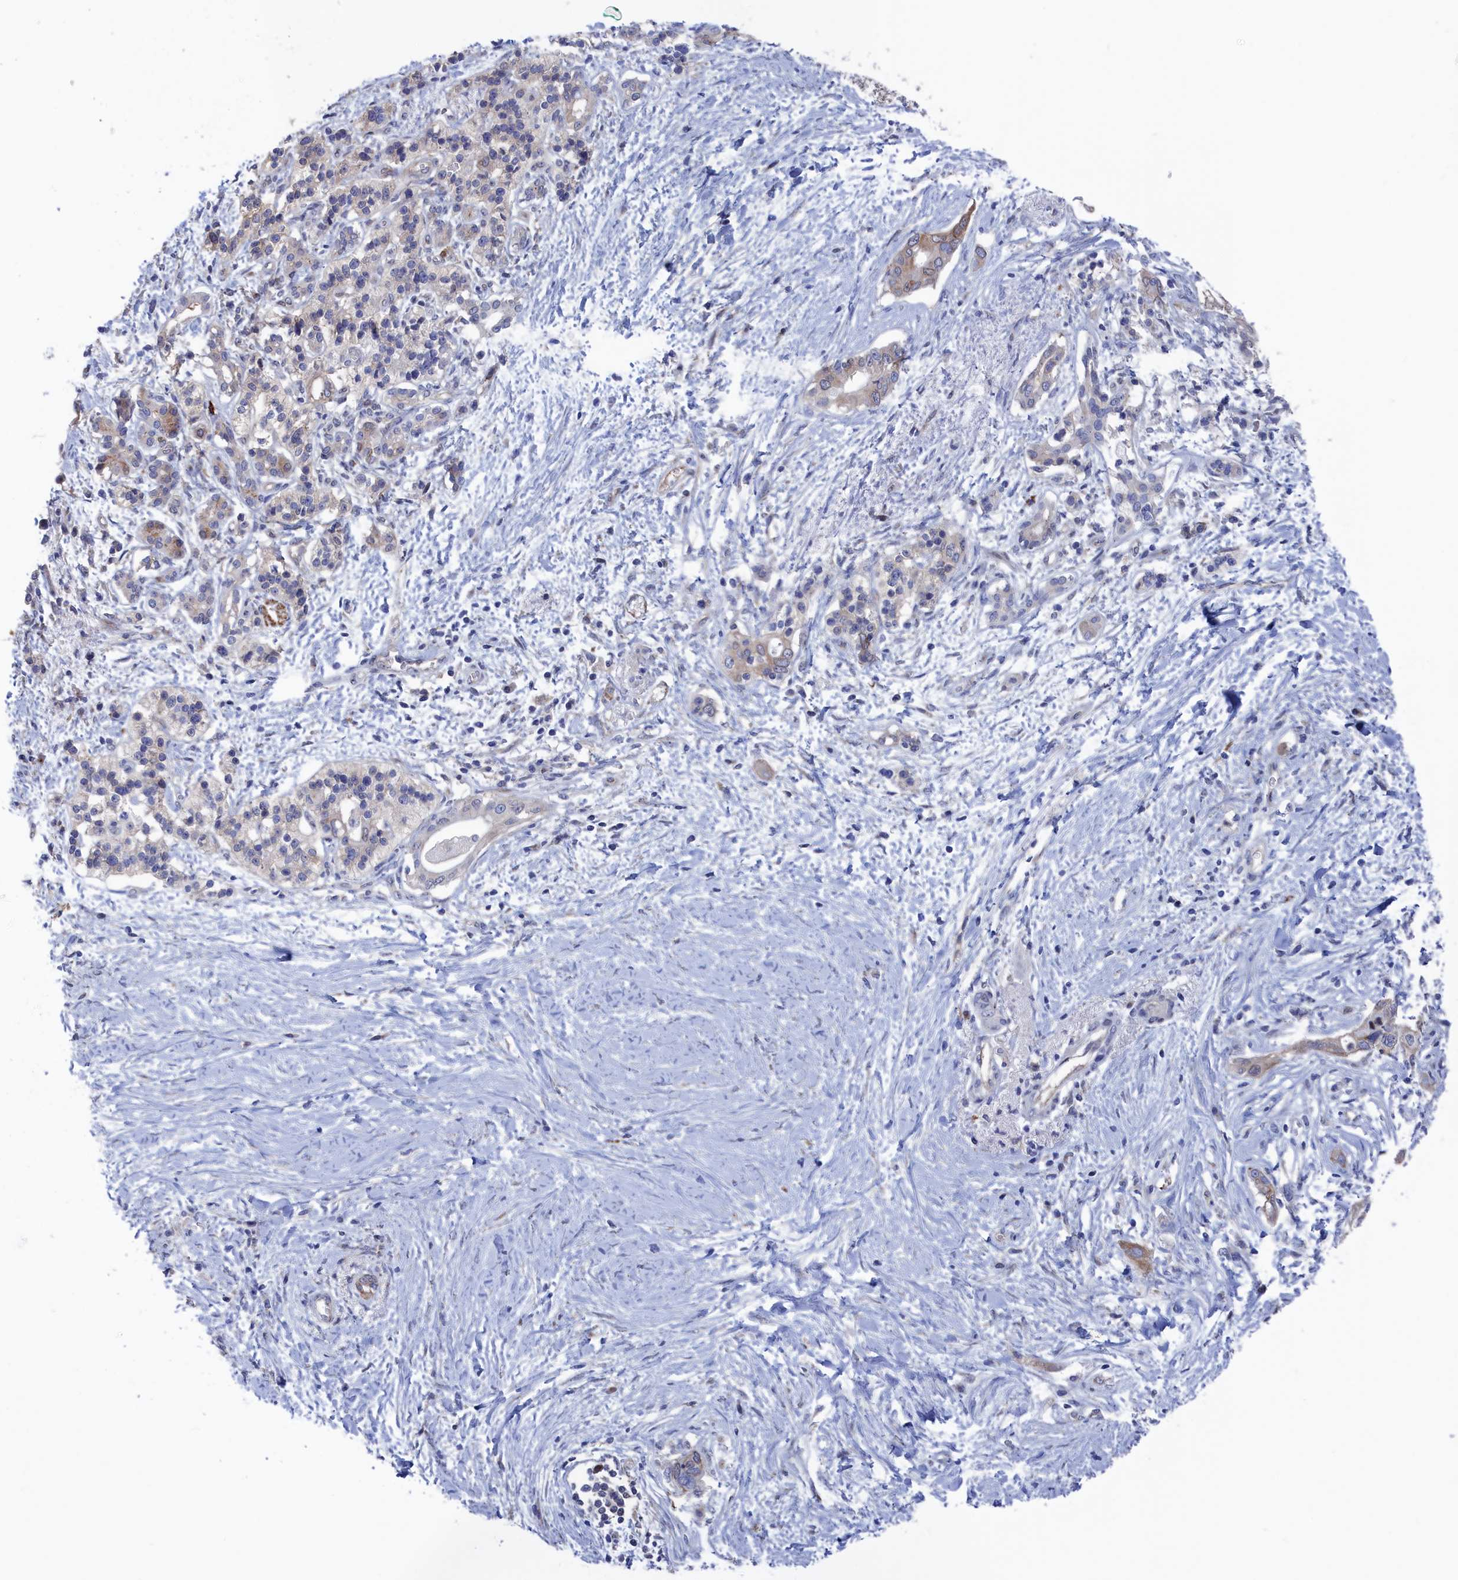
{"staining": {"intensity": "moderate", "quantity": "25%-75%", "location": "cytoplasmic/membranous"}, "tissue": "pancreatic cancer", "cell_type": "Tumor cells", "image_type": "cancer", "snomed": [{"axis": "morphology", "description": "Normal tissue, NOS"}, {"axis": "morphology", "description": "Adenocarcinoma, NOS"}, {"axis": "topography", "description": "Pancreas"}, {"axis": "topography", "description": "Peripheral nerve tissue"}], "caption": "The immunohistochemical stain labels moderate cytoplasmic/membranous expression in tumor cells of pancreatic adenocarcinoma tissue.", "gene": "NUTF2", "patient": {"sex": "male", "age": 59}}